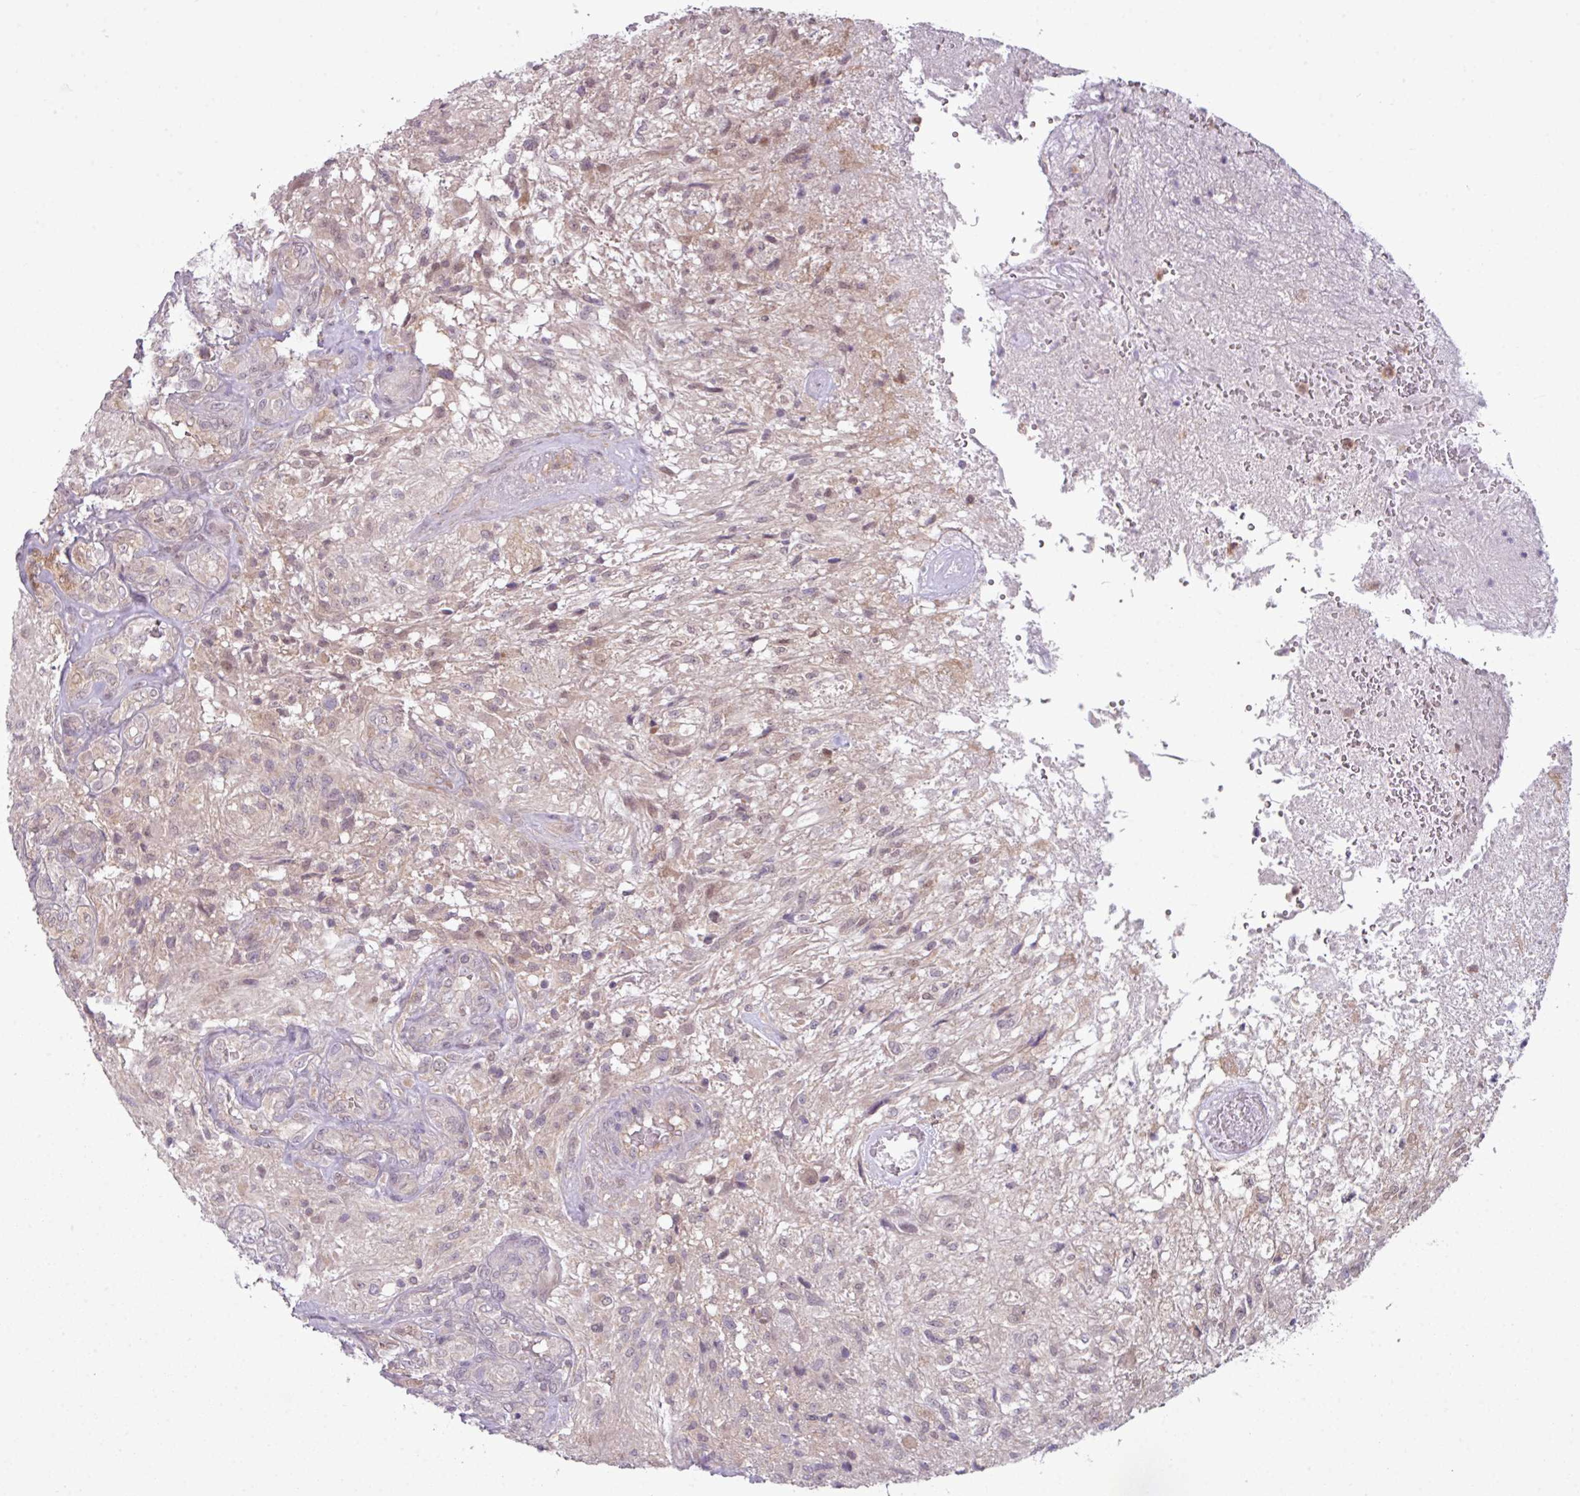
{"staining": {"intensity": "weak", "quantity": "25%-75%", "location": "cytoplasmic/membranous,nuclear"}, "tissue": "glioma", "cell_type": "Tumor cells", "image_type": "cancer", "snomed": [{"axis": "morphology", "description": "Glioma, malignant, High grade"}, {"axis": "topography", "description": "Brain"}], "caption": "A photomicrograph of human glioma stained for a protein demonstrates weak cytoplasmic/membranous and nuclear brown staining in tumor cells. Using DAB (3,3'-diaminobenzidine) (brown) and hematoxylin (blue) stains, captured at high magnification using brightfield microscopy.", "gene": "TTLL12", "patient": {"sex": "male", "age": 56}}